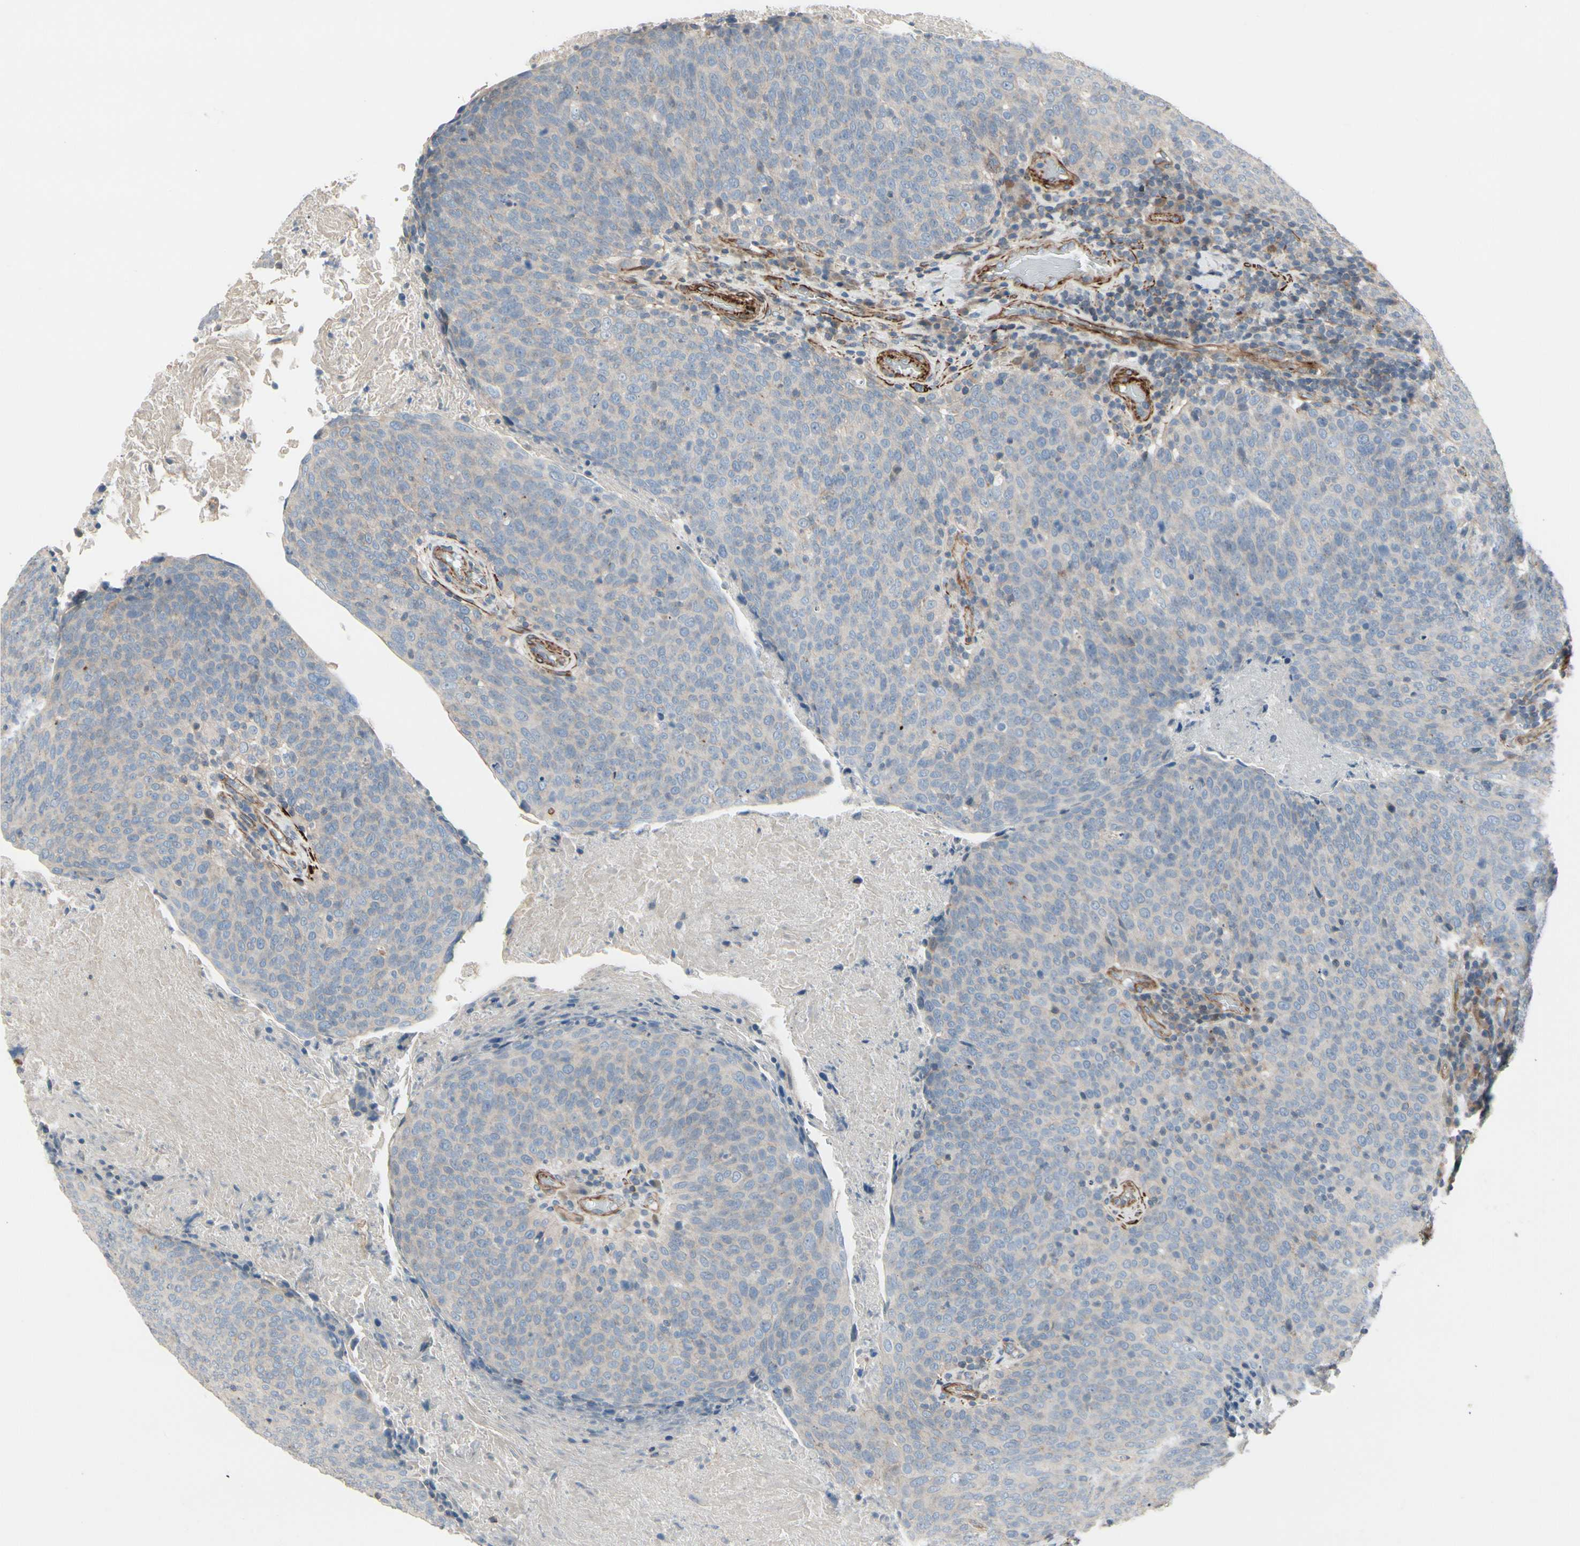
{"staining": {"intensity": "weak", "quantity": "25%-75%", "location": "cytoplasmic/membranous"}, "tissue": "head and neck cancer", "cell_type": "Tumor cells", "image_type": "cancer", "snomed": [{"axis": "morphology", "description": "Squamous cell carcinoma, NOS"}, {"axis": "morphology", "description": "Squamous cell carcinoma, metastatic, NOS"}, {"axis": "topography", "description": "Lymph node"}, {"axis": "topography", "description": "Head-Neck"}], "caption": "Immunohistochemical staining of human head and neck metastatic squamous cell carcinoma exhibits low levels of weak cytoplasmic/membranous staining in approximately 25%-75% of tumor cells. The protein is shown in brown color, while the nuclei are stained blue.", "gene": "TPM1", "patient": {"sex": "male", "age": 62}}